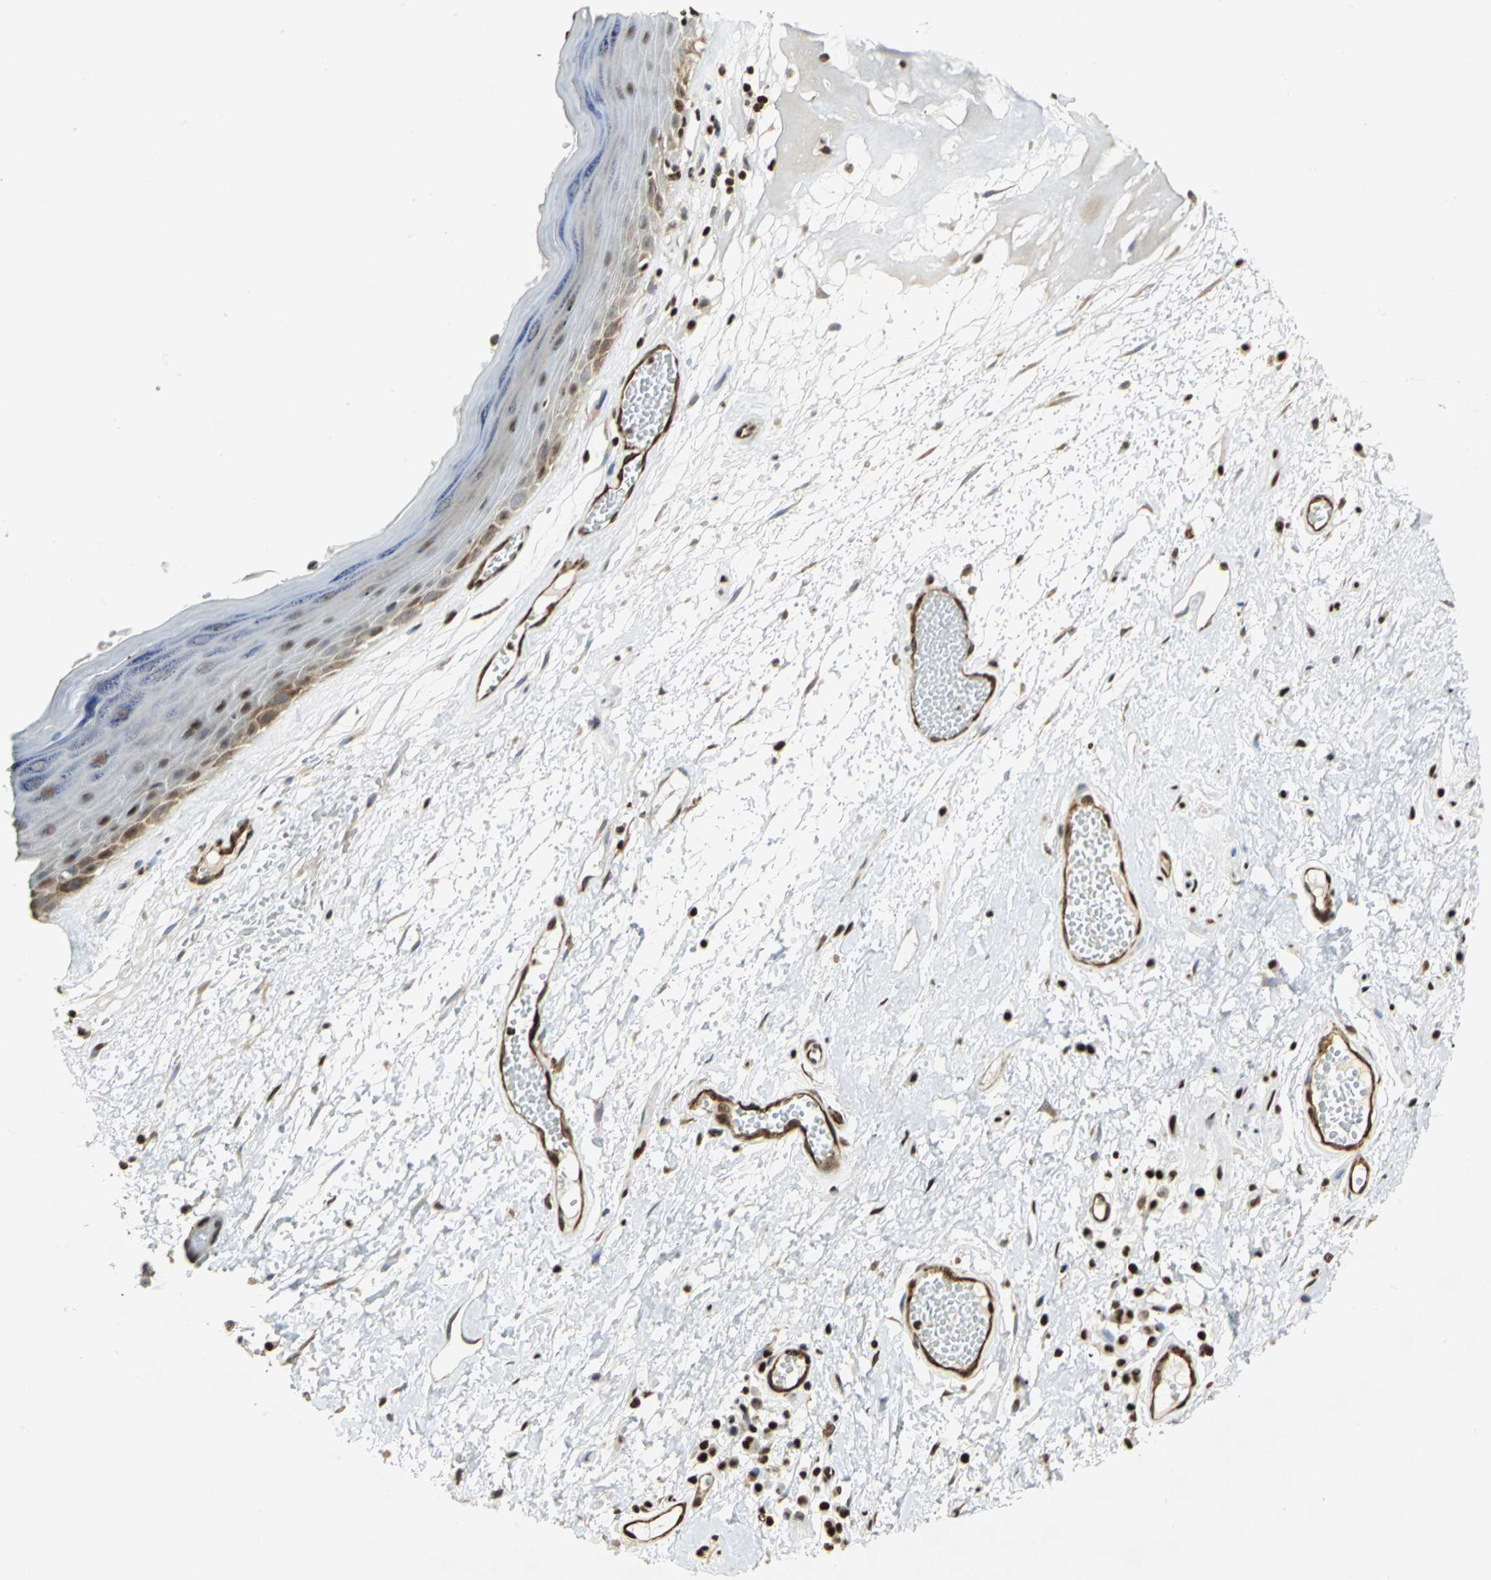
{"staining": {"intensity": "strong", "quantity": "25%-75%", "location": "nuclear"}, "tissue": "skin", "cell_type": "Epidermal cells", "image_type": "normal", "snomed": [{"axis": "morphology", "description": "Normal tissue, NOS"}, {"axis": "morphology", "description": "Inflammation, NOS"}, {"axis": "topography", "description": "Vulva"}], "caption": "Immunohistochemistry of normal human skin exhibits high levels of strong nuclear staining in about 25%-75% of epidermal cells. (DAB IHC with brightfield microscopy, high magnification).", "gene": "HMGB1", "patient": {"sex": "female", "age": 84}}